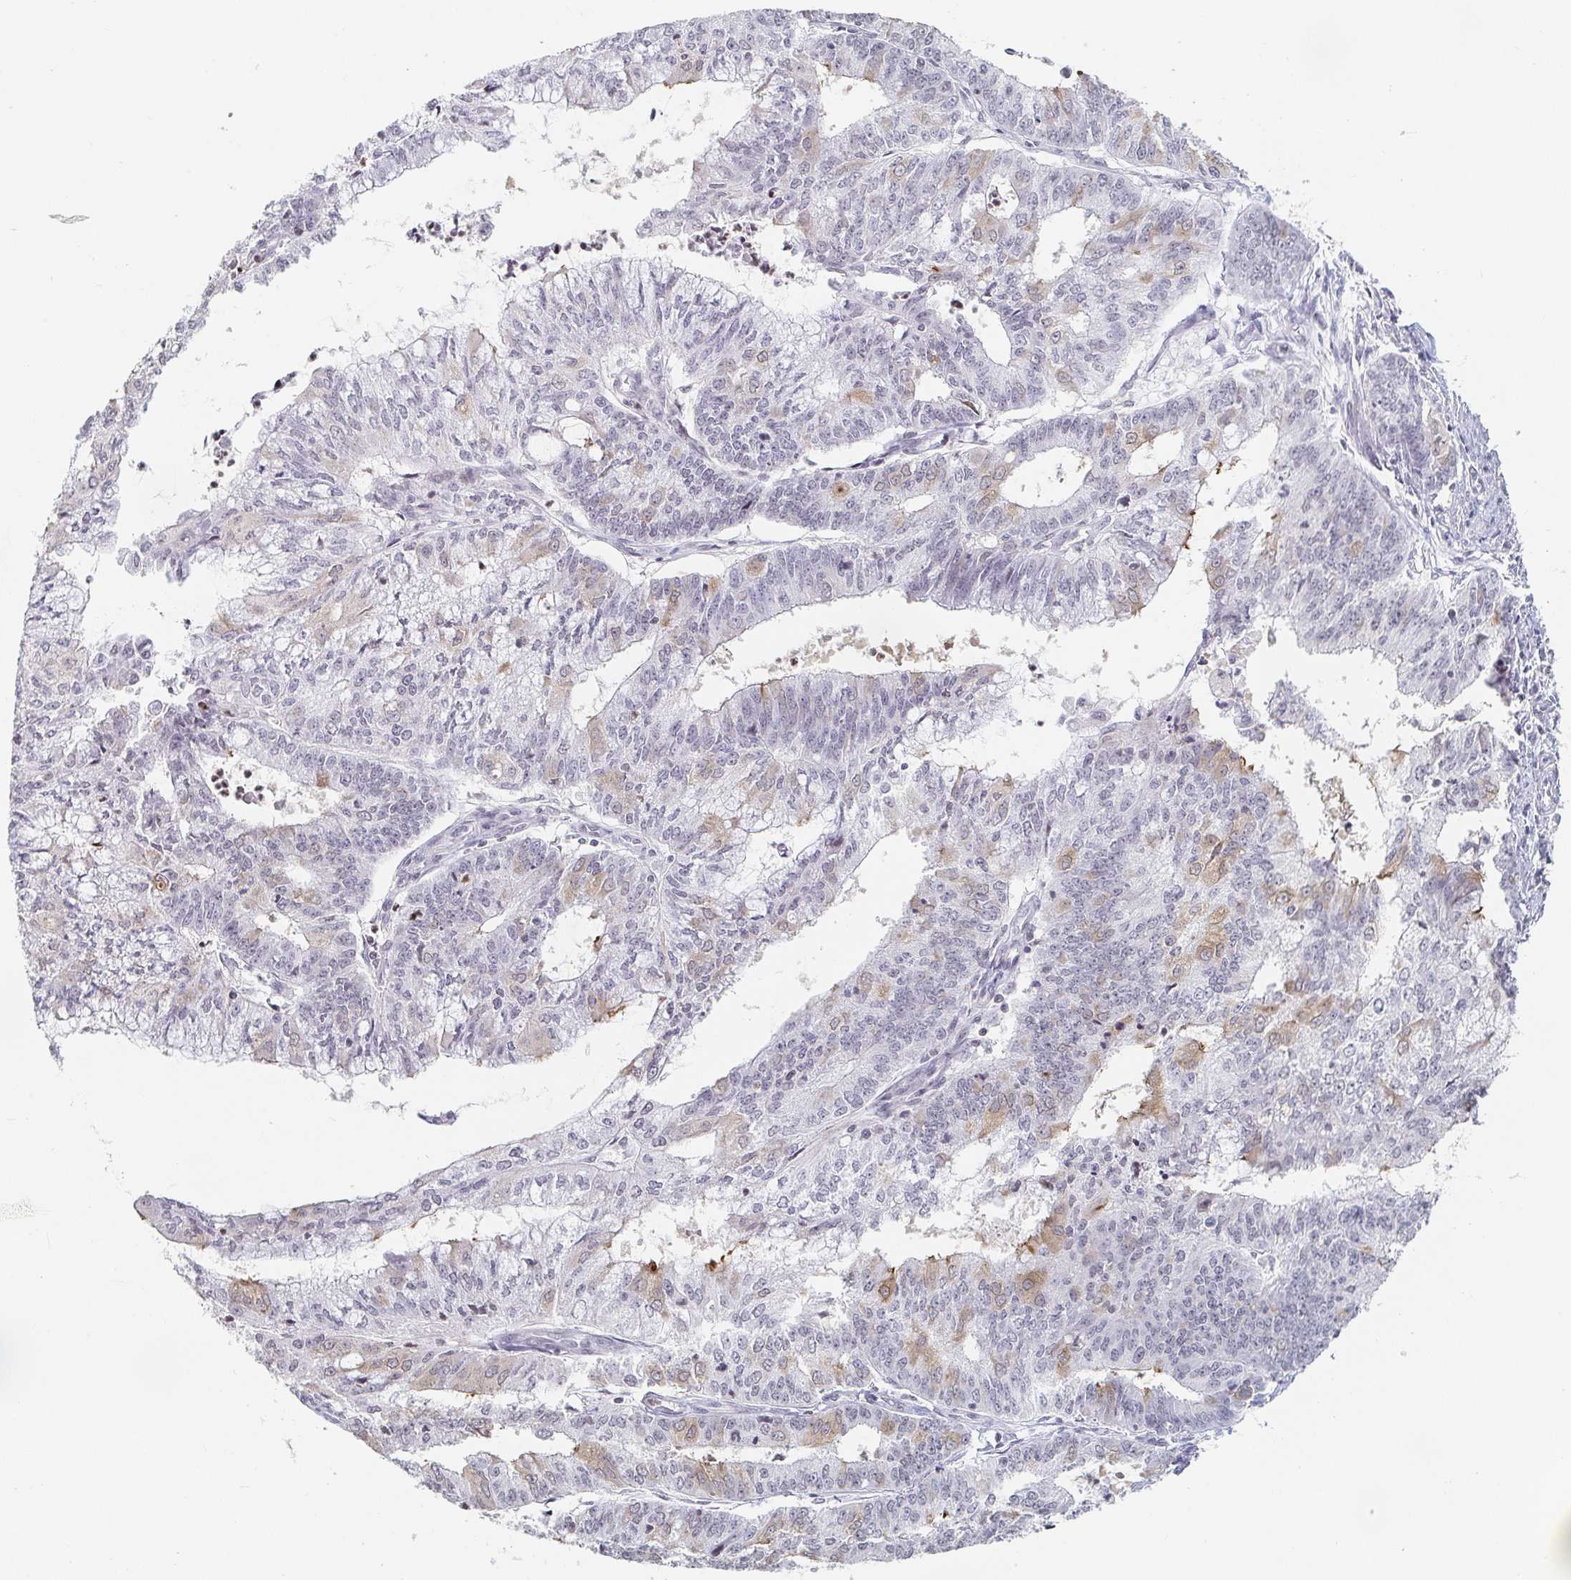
{"staining": {"intensity": "moderate", "quantity": "<25%", "location": "cytoplasmic/membranous"}, "tissue": "endometrial cancer", "cell_type": "Tumor cells", "image_type": "cancer", "snomed": [{"axis": "morphology", "description": "Adenocarcinoma, NOS"}, {"axis": "topography", "description": "Endometrium"}], "caption": "IHC image of neoplastic tissue: human endometrial cancer stained using immunohistochemistry (IHC) demonstrates low levels of moderate protein expression localized specifically in the cytoplasmic/membranous of tumor cells, appearing as a cytoplasmic/membranous brown color.", "gene": "NME9", "patient": {"sex": "female", "age": 61}}